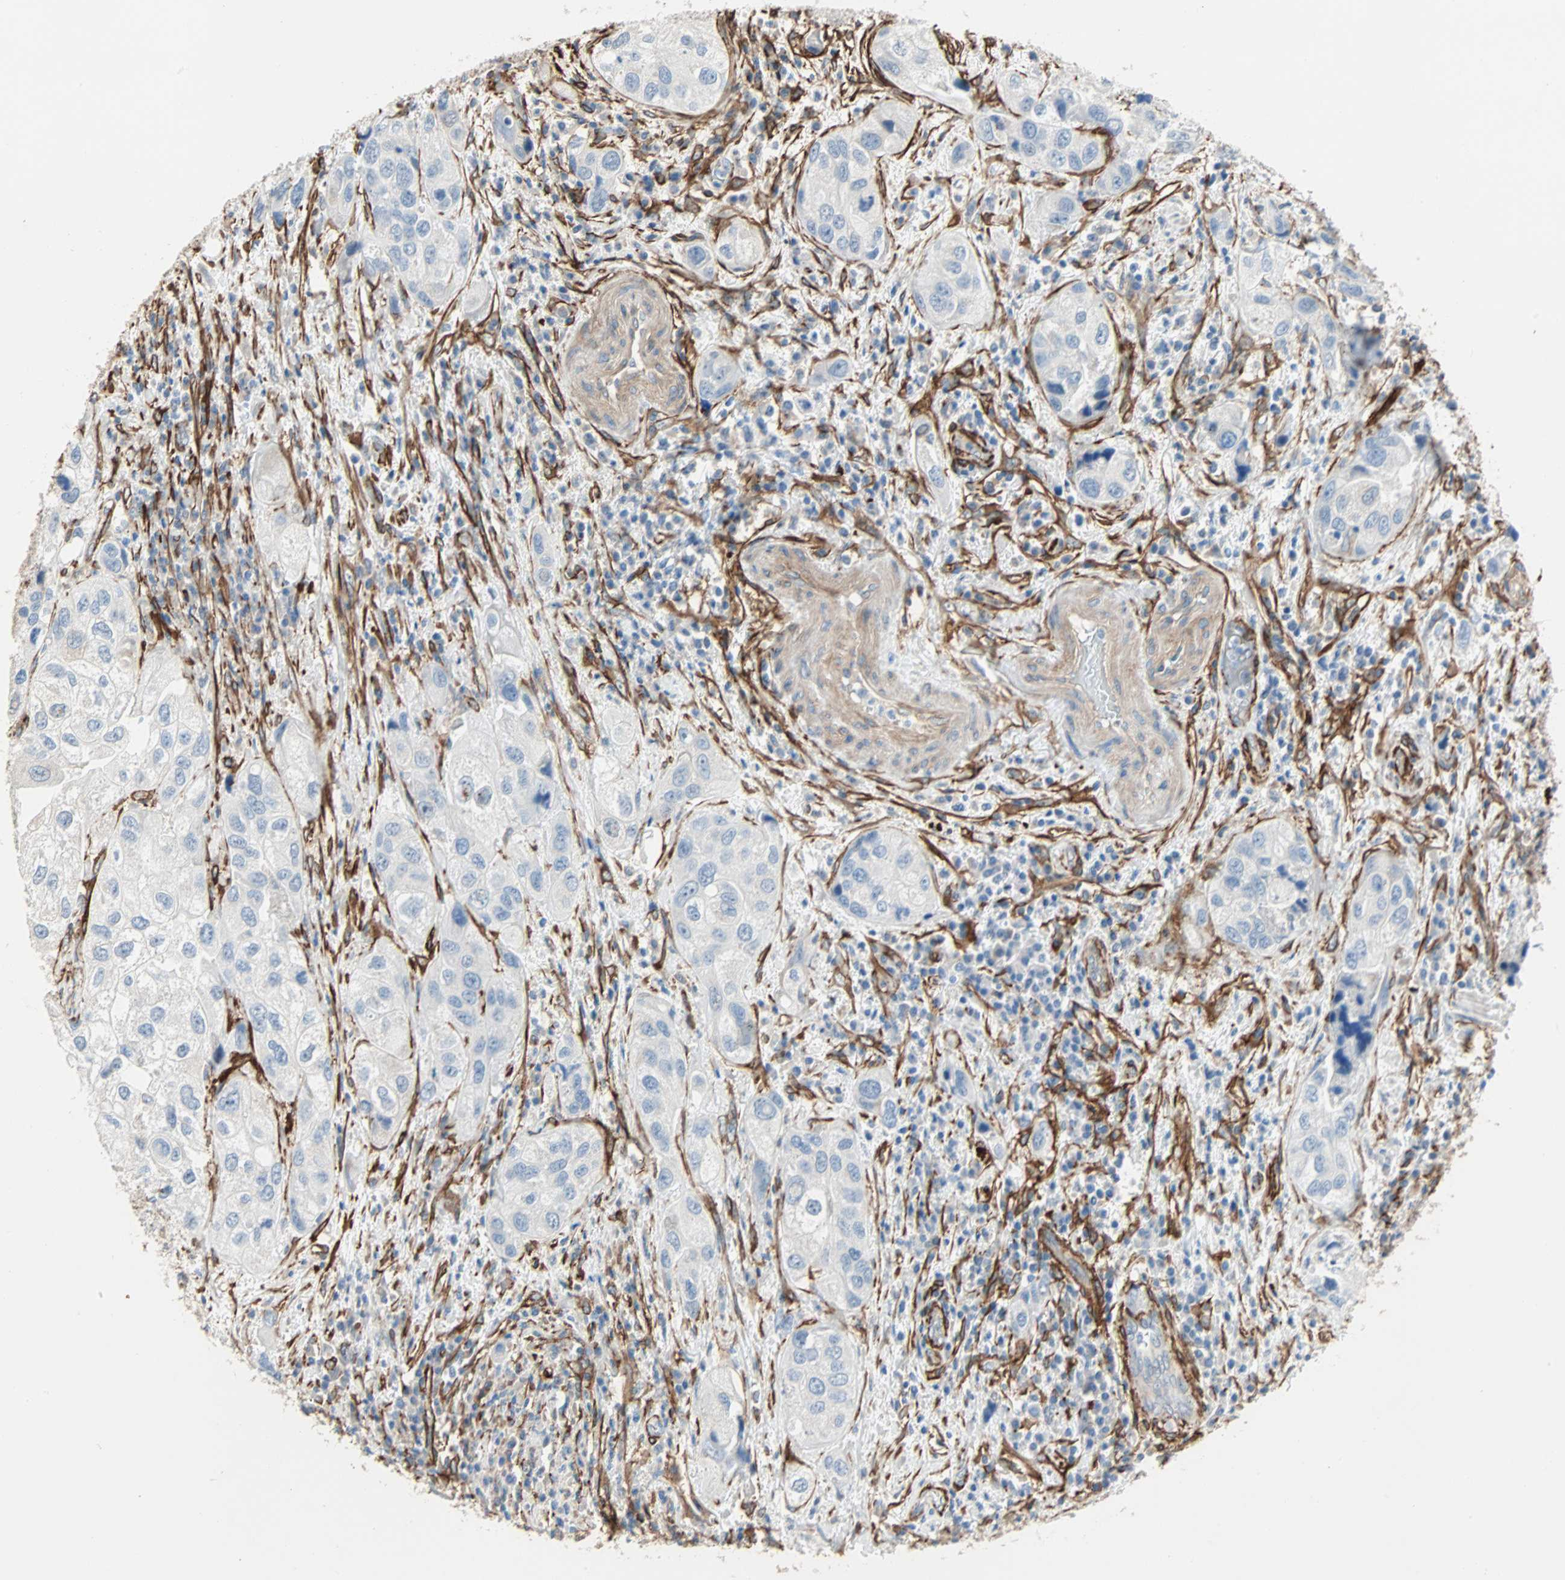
{"staining": {"intensity": "negative", "quantity": "none", "location": "none"}, "tissue": "urothelial cancer", "cell_type": "Tumor cells", "image_type": "cancer", "snomed": [{"axis": "morphology", "description": "Urothelial carcinoma, High grade"}, {"axis": "topography", "description": "Urinary bladder"}], "caption": "An immunohistochemistry (IHC) image of urothelial carcinoma (high-grade) is shown. There is no staining in tumor cells of urothelial carcinoma (high-grade).", "gene": "EPB41L2", "patient": {"sex": "female", "age": 64}}